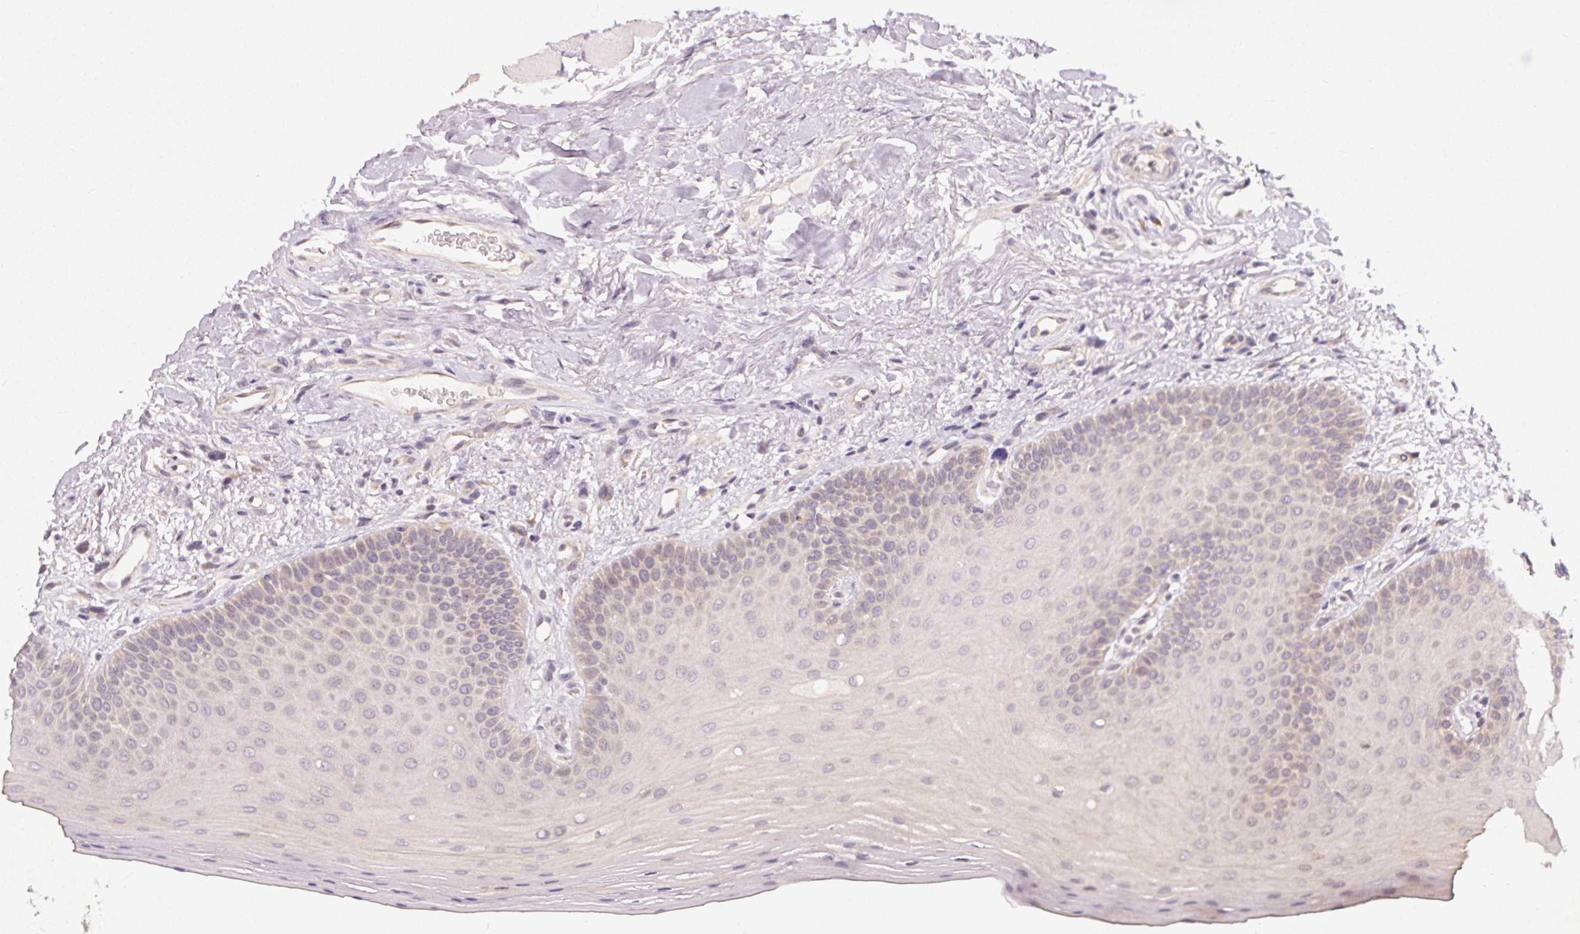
{"staining": {"intensity": "weak", "quantity": "25%-75%", "location": "cytoplasmic/membranous"}, "tissue": "oral mucosa", "cell_type": "Squamous epithelial cells", "image_type": "normal", "snomed": [{"axis": "morphology", "description": "Normal tissue, NOS"}, {"axis": "morphology", "description": "Normal morphology"}, {"axis": "topography", "description": "Oral tissue"}], "caption": "Unremarkable oral mucosa reveals weak cytoplasmic/membranous positivity in about 25%-75% of squamous epithelial cells, visualized by immunohistochemistry. The protein of interest is stained brown, and the nuclei are stained in blue (DAB (3,3'-diaminobenzidine) IHC with brightfield microscopy, high magnification).", "gene": "TTC23L", "patient": {"sex": "female", "age": 76}}